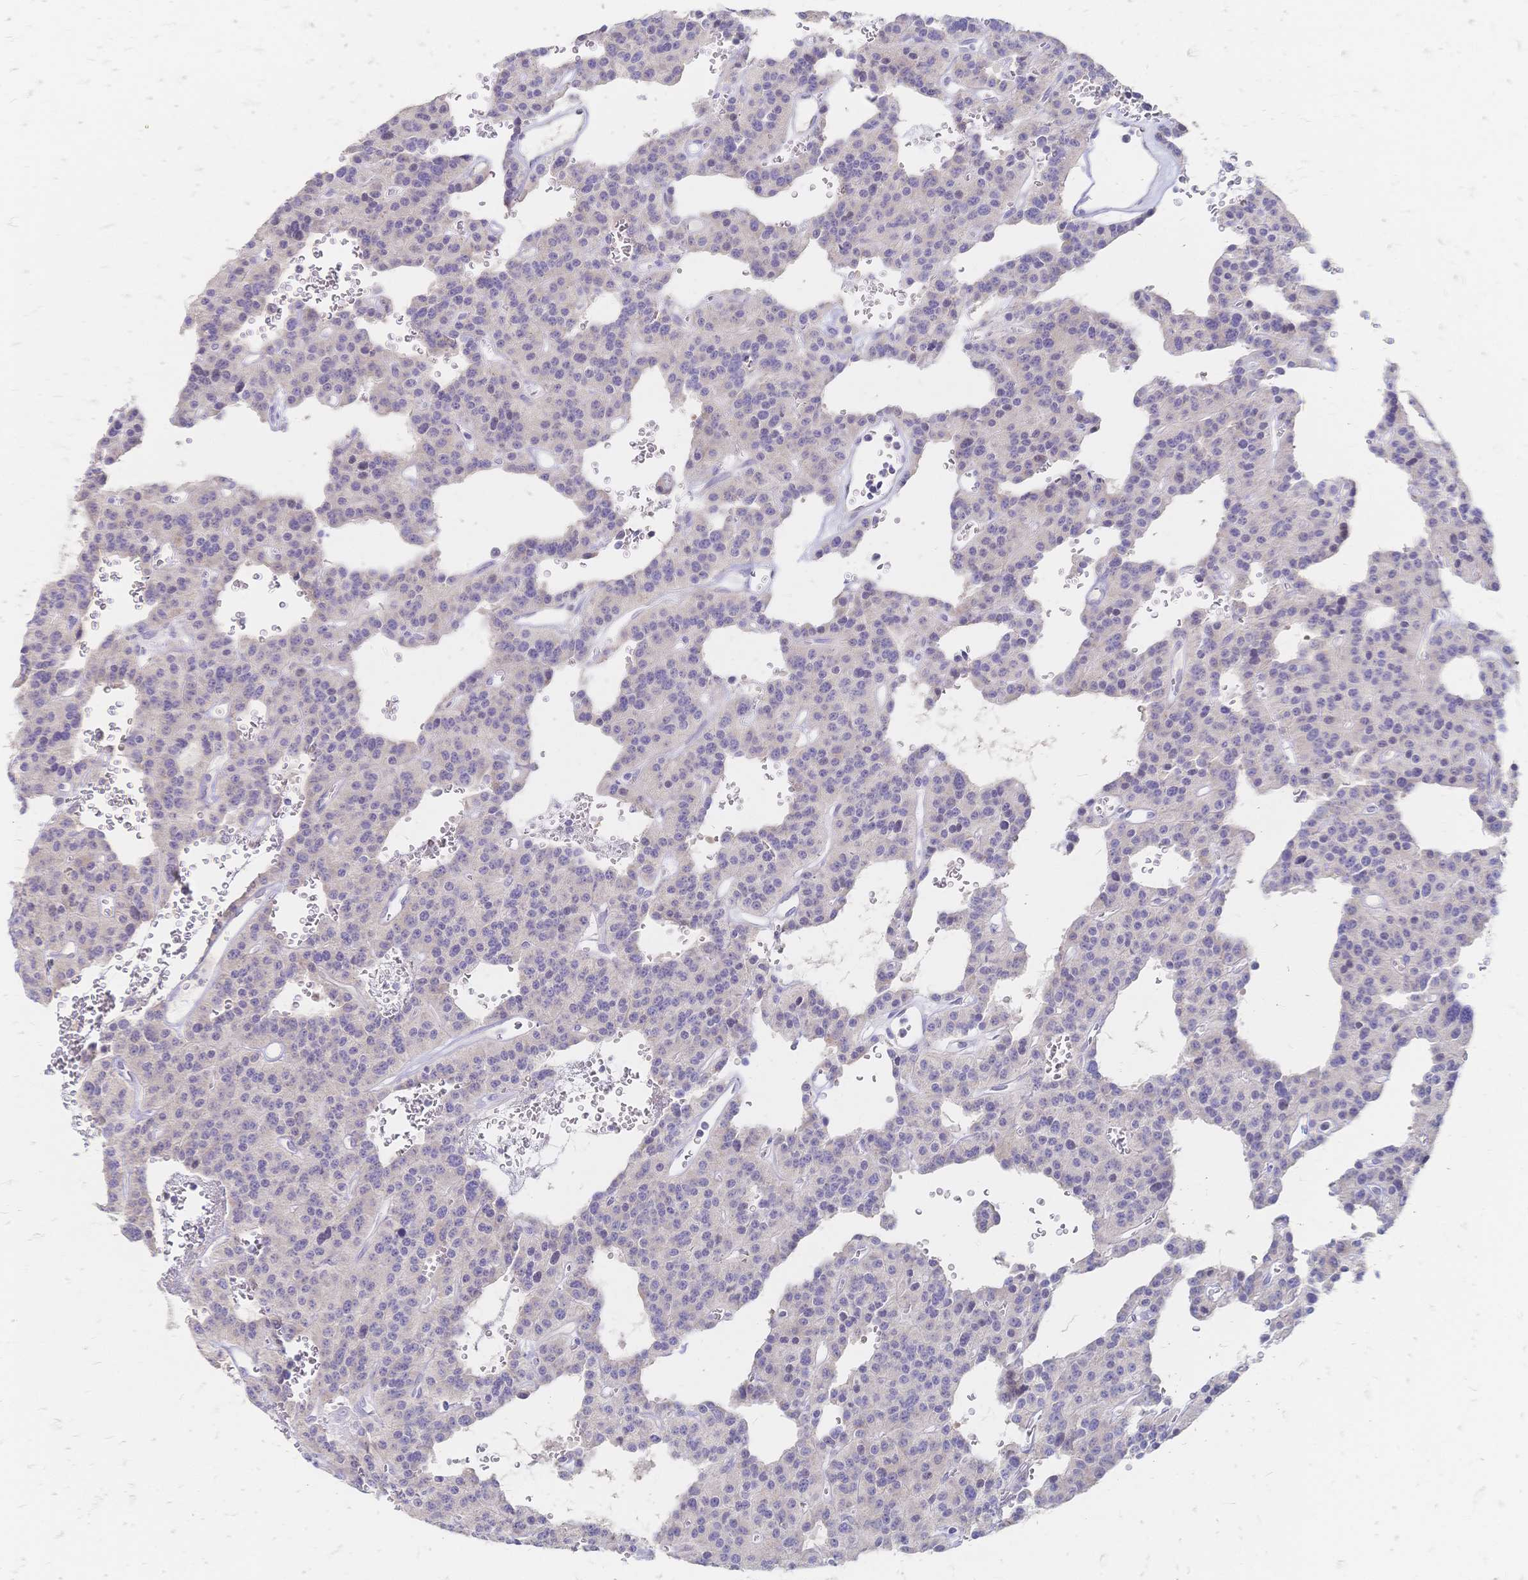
{"staining": {"intensity": "negative", "quantity": "none", "location": "none"}, "tissue": "carcinoid", "cell_type": "Tumor cells", "image_type": "cancer", "snomed": [{"axis": "morphology", "description": "Carcinoid, malignant, NOS"}, {"axis": "topography", "description": "Lung"}], "caption": "Immunohistochemistry micrograph of human carcinoid stained for a protein (brown), which shows no staining in tumor cells.", "gene": "VWC2L", "patient": {"sex": "female", "age": 71}}